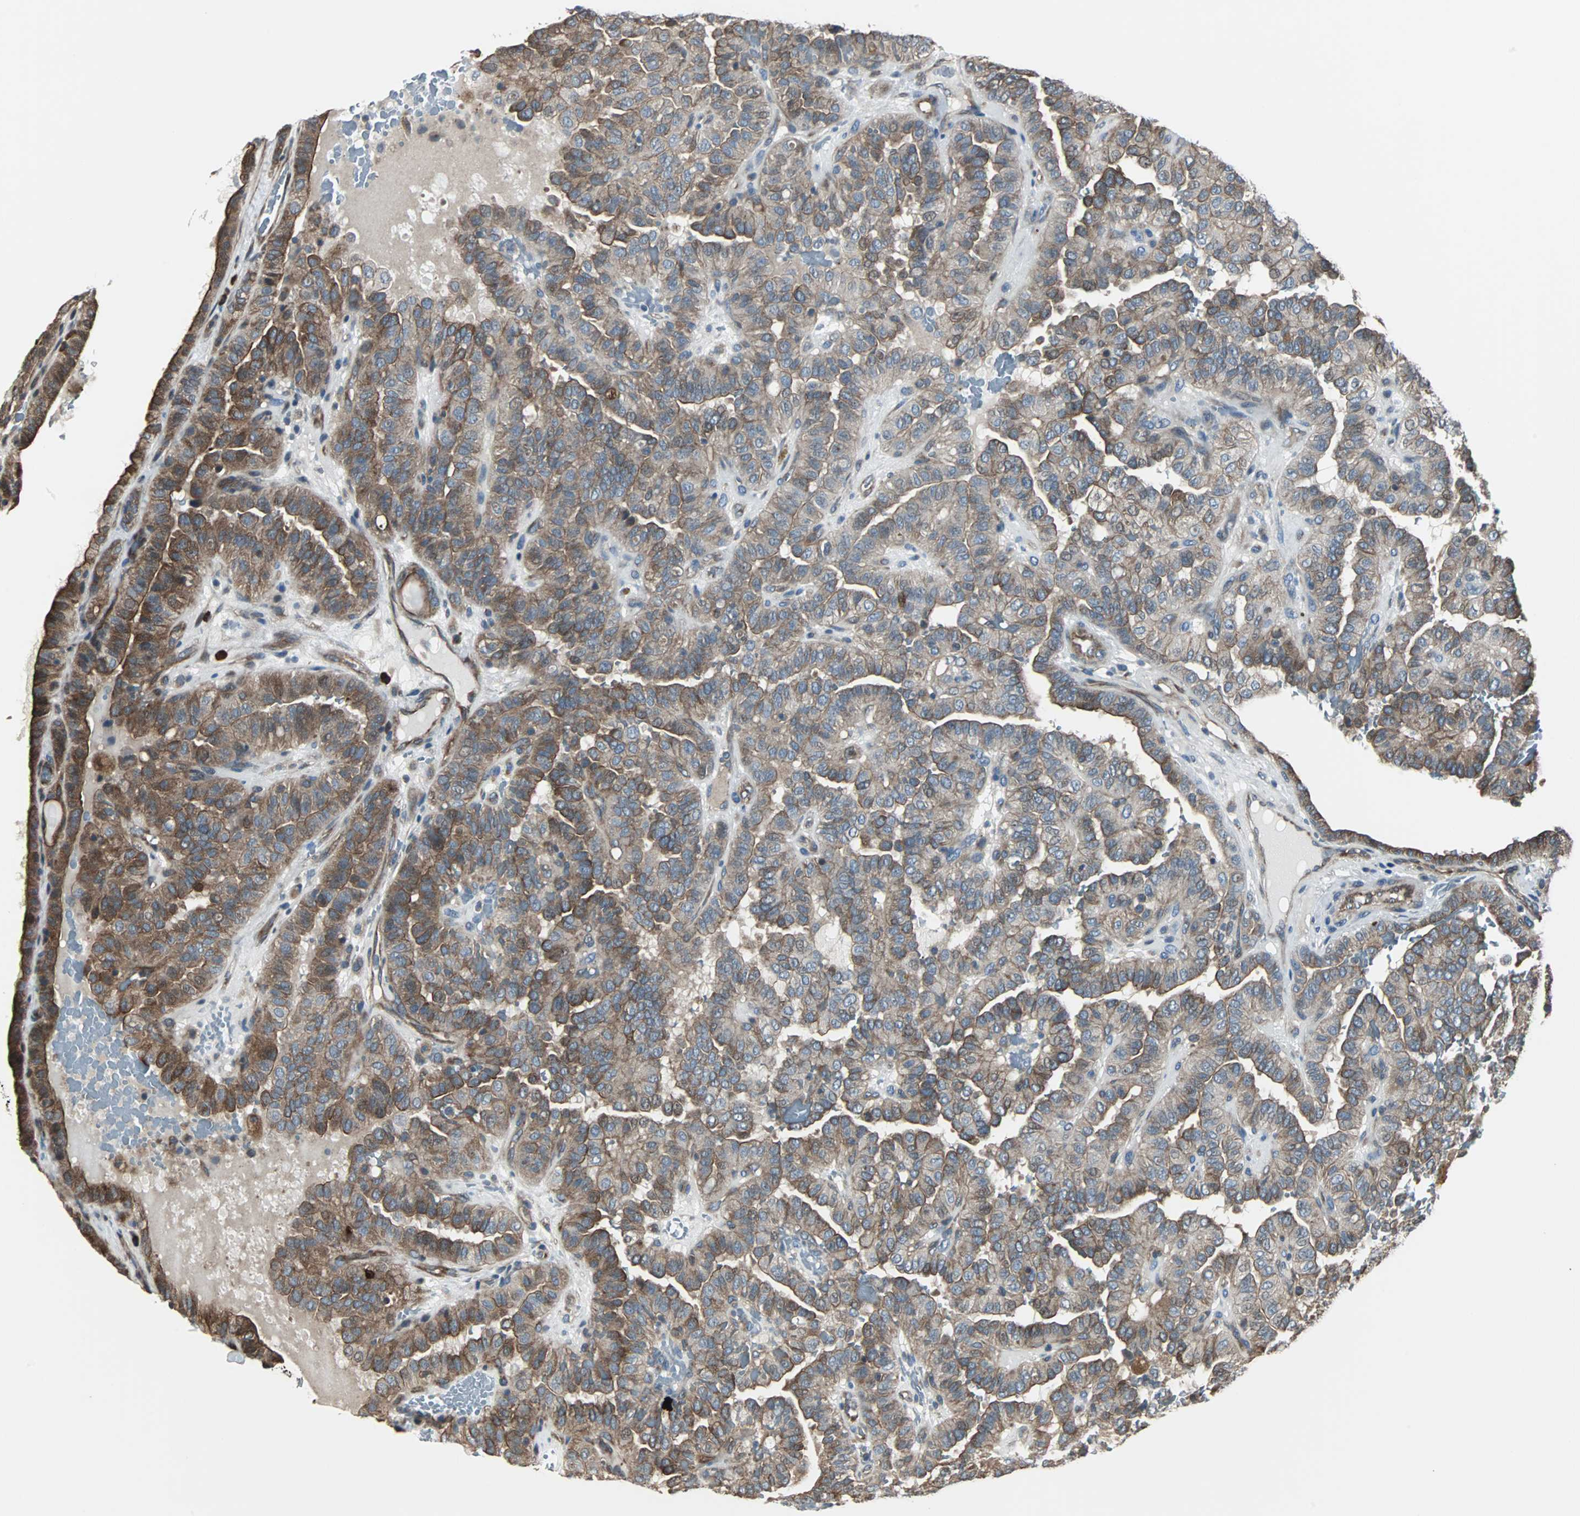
{"staining": {"intensity": "moderate", "quantity": ">75%", "location": "cytoplasmic/membranous"}, "tissue": "thyroid cancer", "cell_type": "Tumor cells", "image_type": "cancer", "snomed": [{"axis": "morphology", "description": "Papillary adenocarcinoma, NOS"}, {"axis": "topography", "description": "Thyroid gland"}], "caption": "Immunohistochemistry of human thyroid papillary adenocarcinoma displays medium levels of moderate cytoplasmic/membranous staining in about >75% of tumor cells.", "gene": "CHP1", "patient": {"sex": "male", "age": 77}}